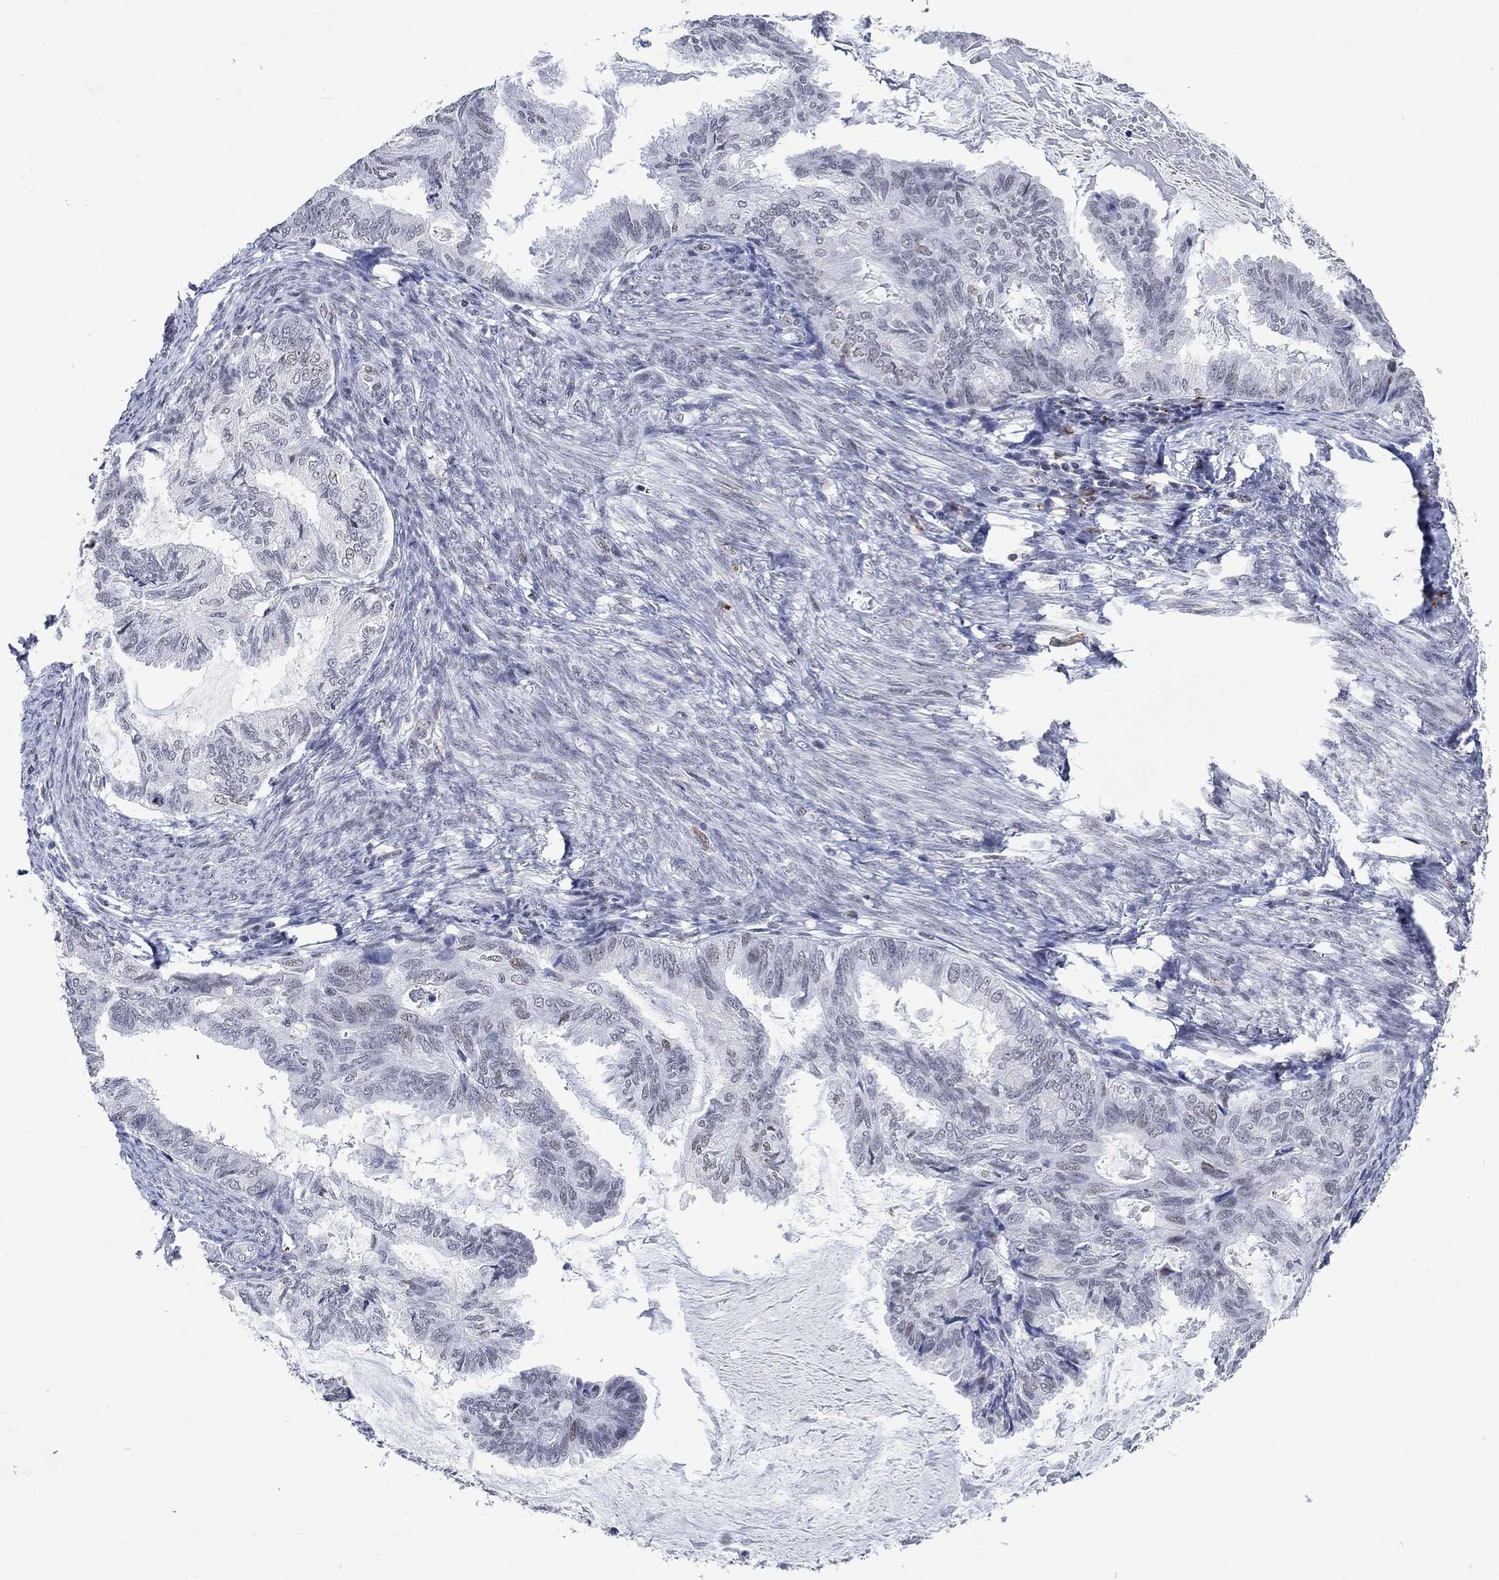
{"staining": {"intensity": "negative", "quantity": "none", "location": "none"}, "tissue": "endometrial cancer", "cell_type": "Tumor cells", "image_type": "cancer", "snomed": [{"axis": "morphology", "description": "Adenocarcinoma, NOS"}, {"axis": "topography", "description": "Endometrium"}], "caption": "Immunohistochemistry (IHC) photomicrograph of endometrial cancer stained for a protein (brown), which displays no staining in tumor cells.", "gene": "HCFC1", "patient": {"sex": "female", "age": 86}}